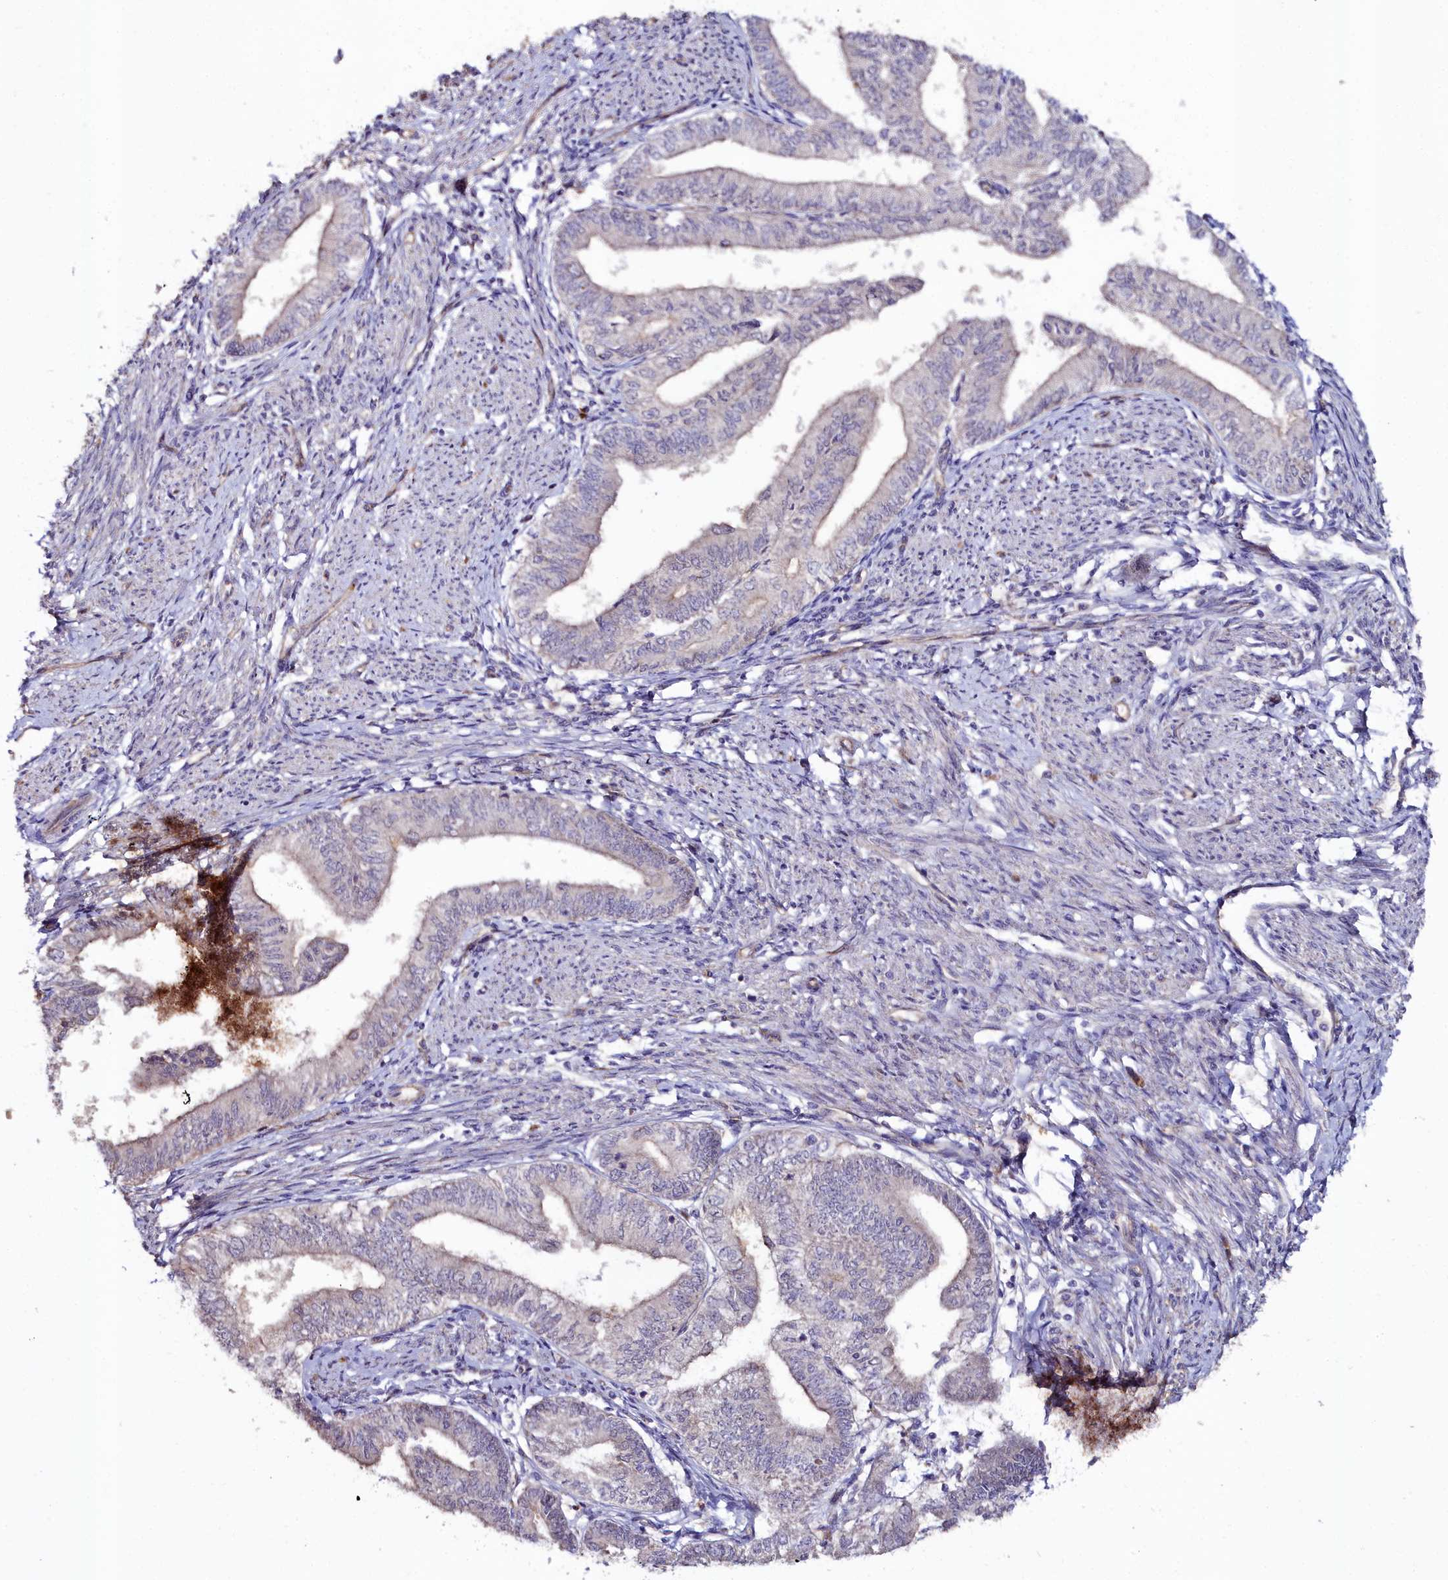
{"staining": {"intensity": "negative", "quantity": "none", "location": "none"}, "tissue": "endometrial cancer", "cell_type": "Tumor cells", "image_type": "cancer", "snomed": [{"axis": "morphology", "description": "Adenocarcinoma, NOS"}, {"axis": "topography", "description": "Endometrium"}], "caption": "Endometrial adenocarcinoma was stained to show a protein in brown. There is no significant positivity in tumor cells.", "gene": "C4orf19", "patient": {"sex": "female", "age": 66}}